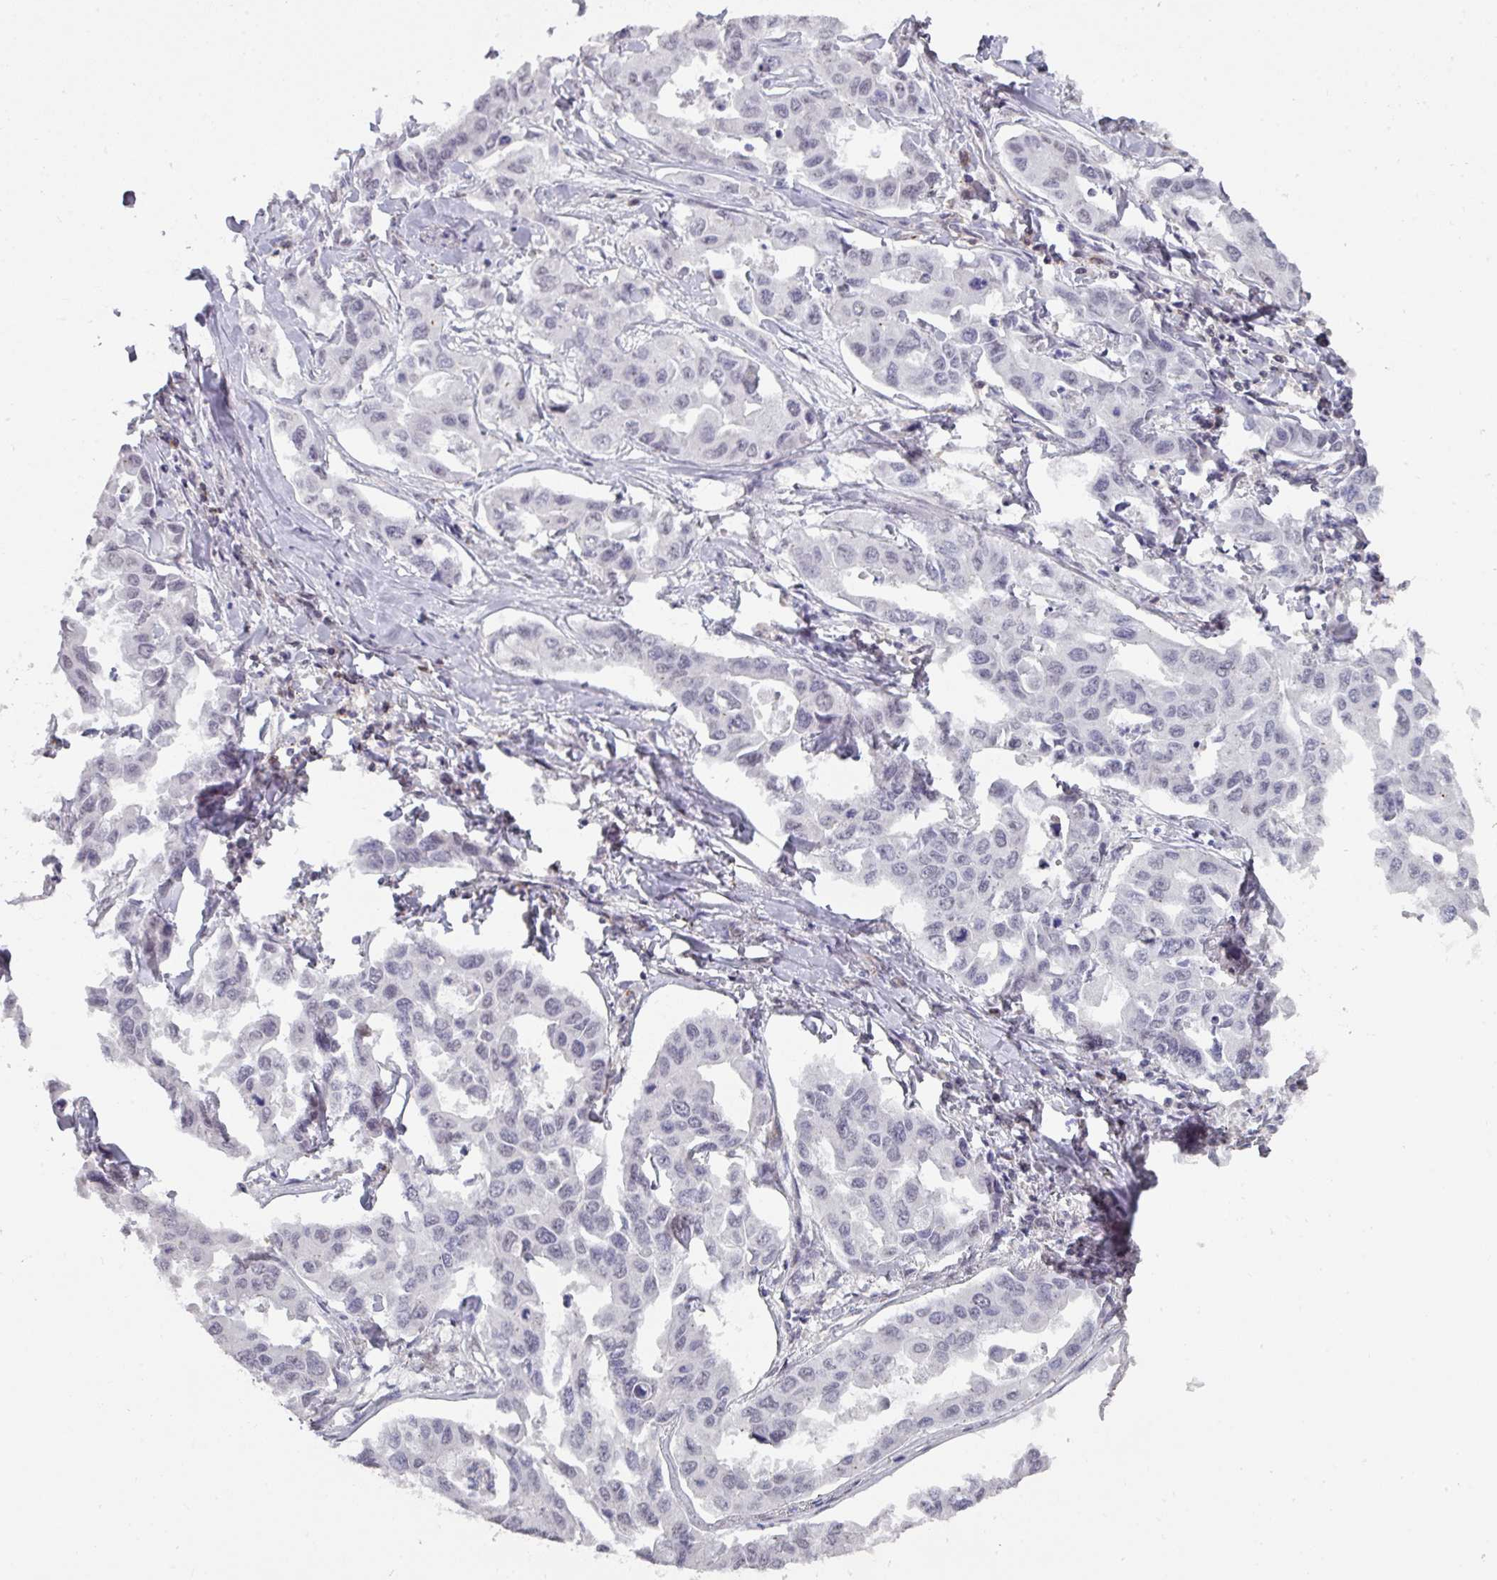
{"staining": {"intensity": "negative", "quantity": "none", "location": "none"}, "tissue": "lung cancer", "cell_type": "Tumor cells", "image_type": "cancer", "snomed": [{"axis": "morphology", "description": "Adenocarcinoma, NOS"}, {"axis": "topography", "description": "Lung"}], "caption": "The photomicrograph displays no significant positivity in tumor cells of adenocarcinoma (lung).", "gene": "RASAL3", "patient": {"sex": "male", "age": 64}}